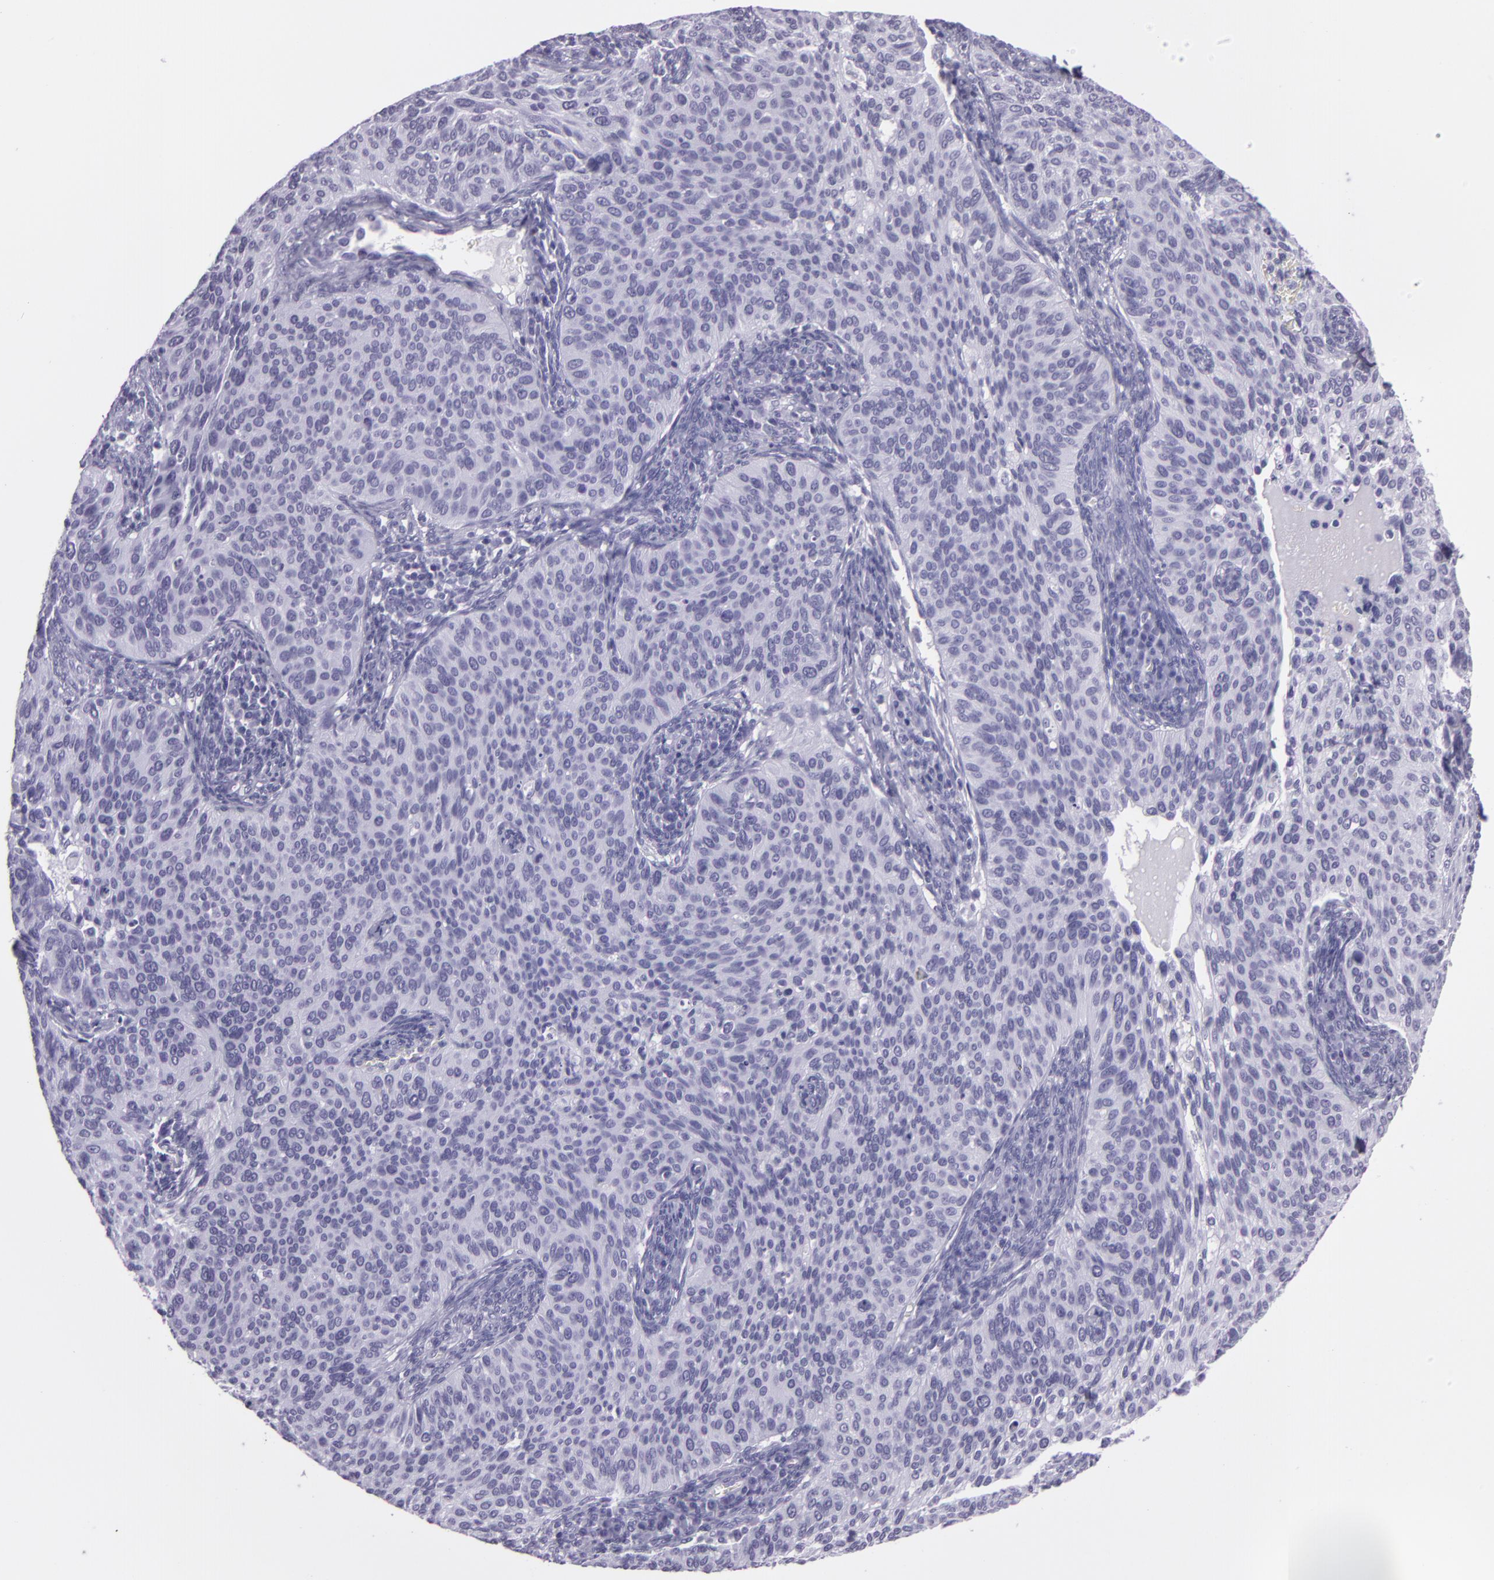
{"staining": {"intensity": "negative", "quantity": "none", "location": "none"}, "tissue": "cervical cancer", "cell_type": "Tumor cells", "image_type": "cancer", "snomed": [{"axis": "morphology", "description": "Adenocarcinoma, NOS"}, {"axis": "topography", "description": "Cervix"}], "caption": "Photomicrograph shows no significant protein positivity in tumor cells of cervical adenocarcinoma.", "gene": "MUC6", "patient": {"sex": "female", "age": 29}}